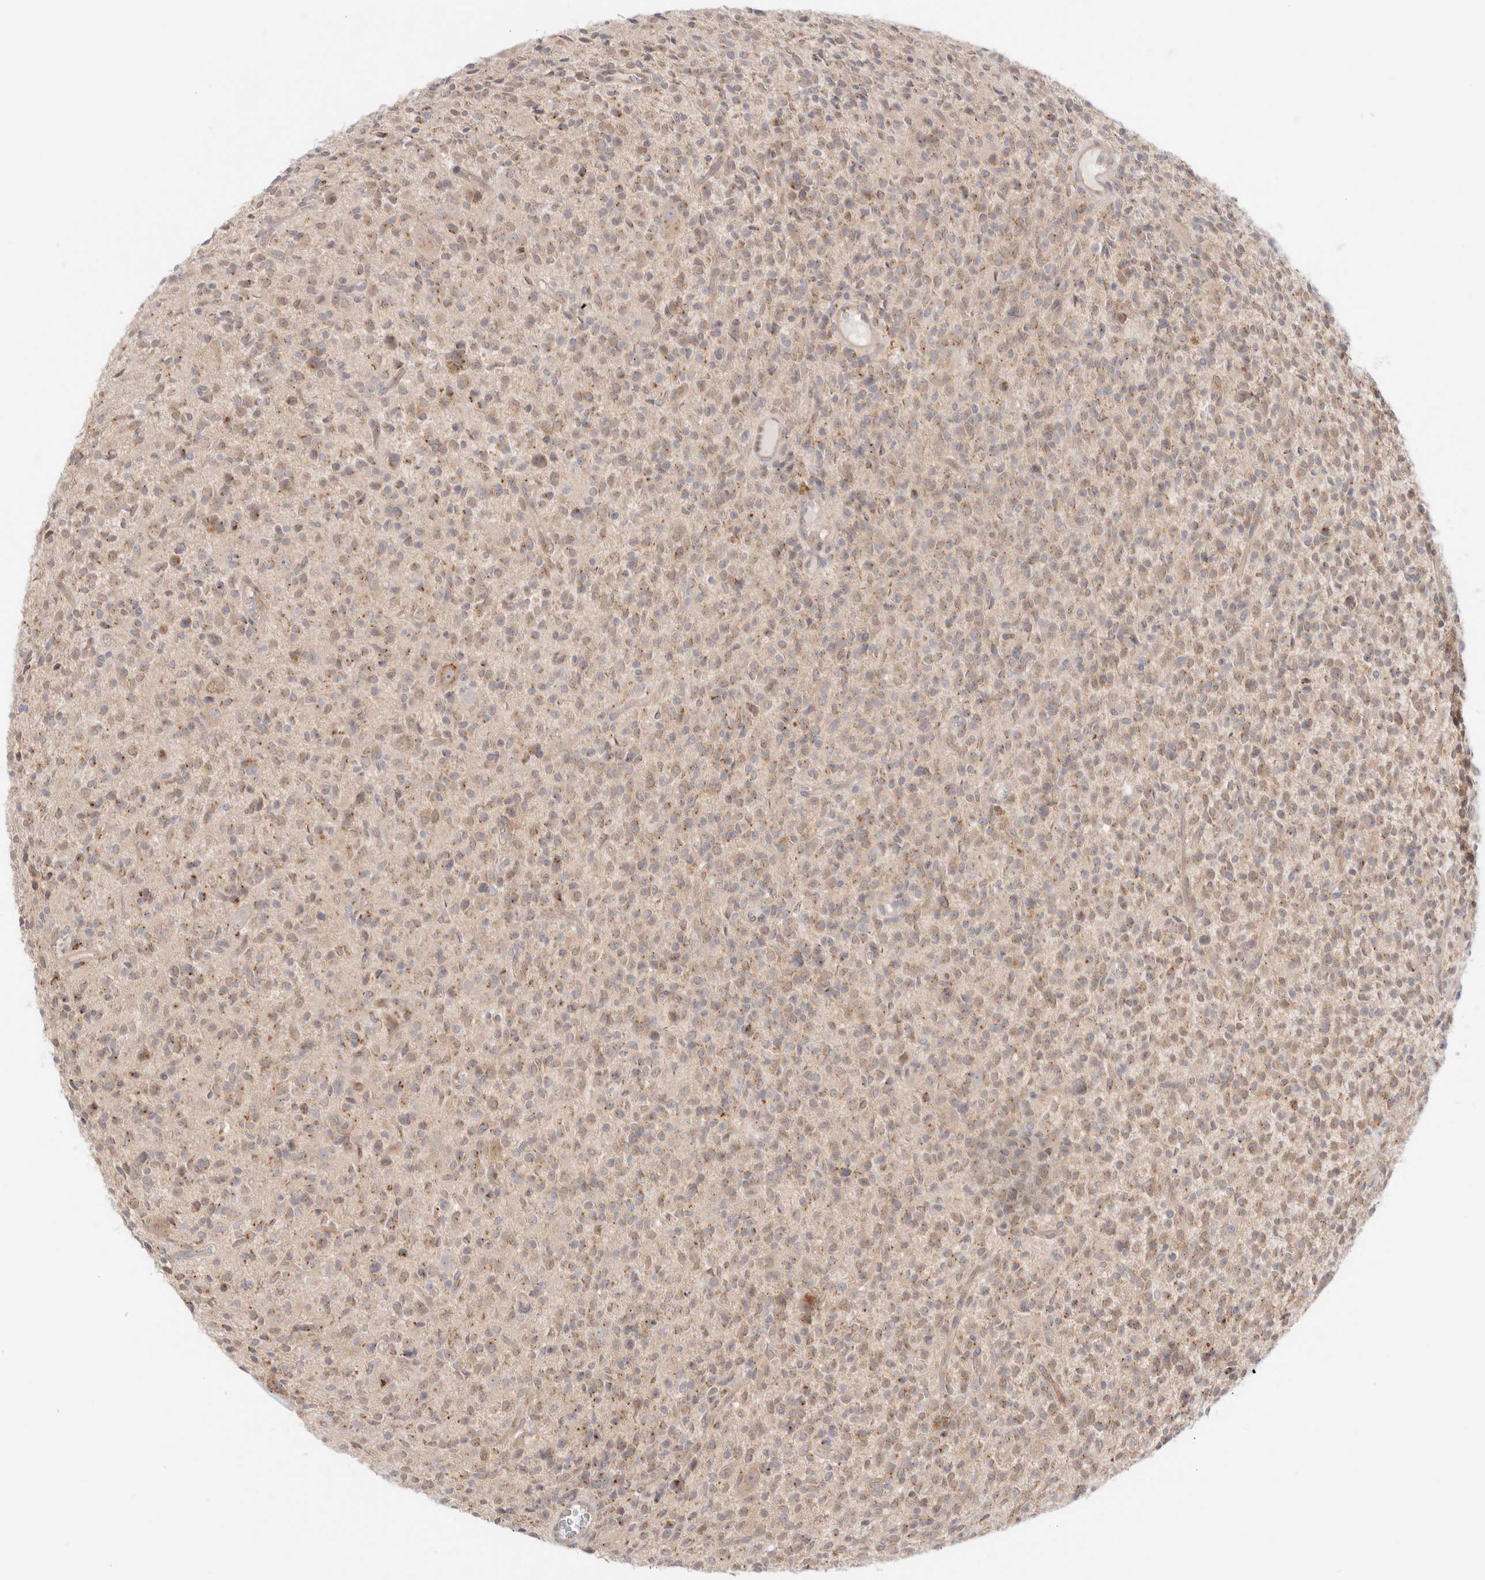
{"staining": {"intensity": "weak", "quantity": "25%-75%", "location": "cytoplasmic/membranous"}, "tissue": "glioma", "cell_type": "Tumor cells", "image_type": "cancer", "snomed": [{"axis": "morphology", "description": "Glioma, malignant, High grade"}, {"axis": "topography", "description": "Brain"}], "caption": "Immunohistochemical staining of malignant high-grade glioma demonstrates weak cytoplasmic/membranous protein expression in about 25%-75% of tumor cells.", "gene": "EFCAB13", "patient": {"sex": "male", "age": 34}}